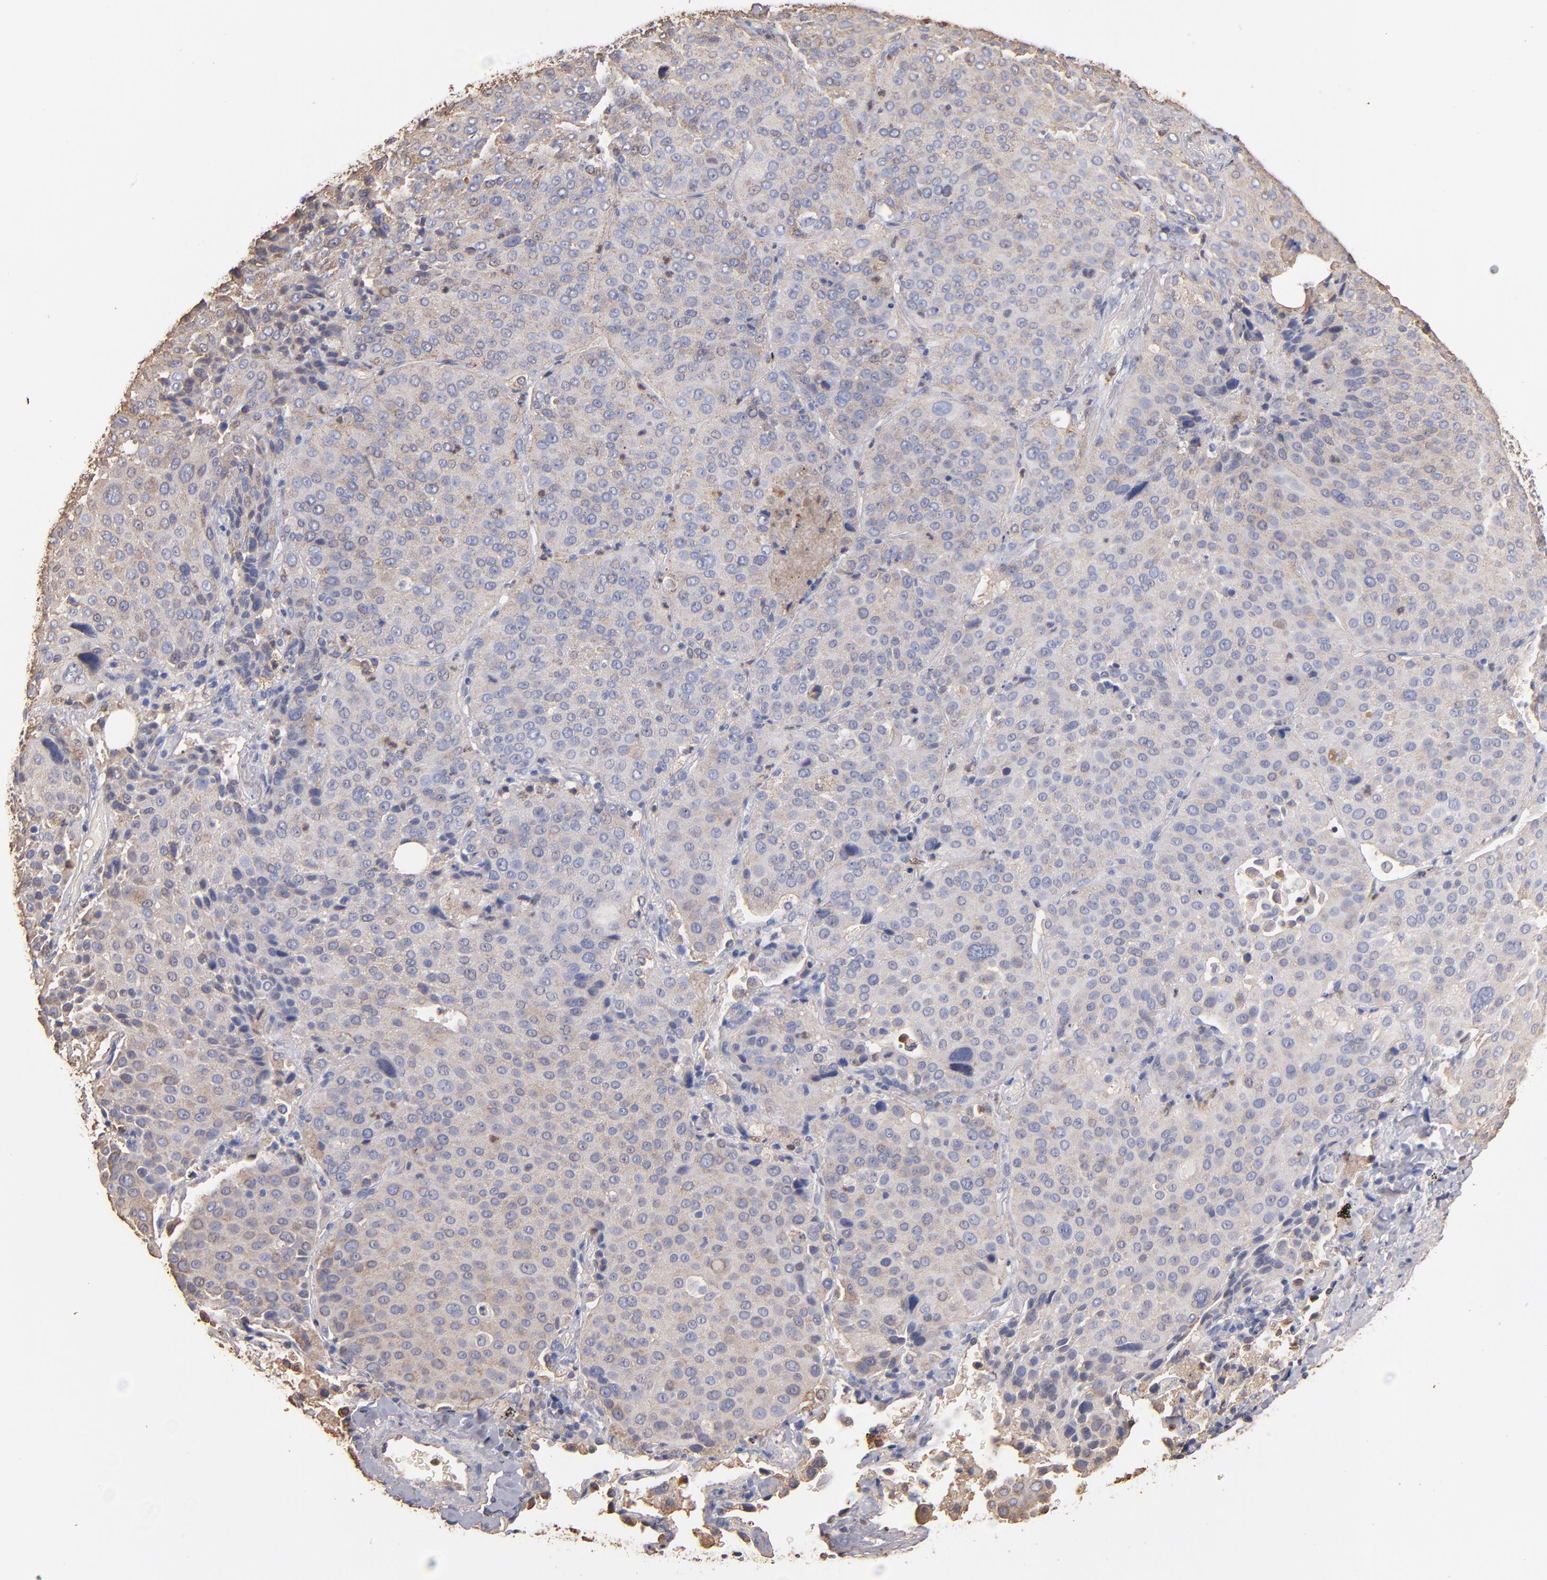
{"staining": {"intensity": "weak", "quantity": ">75%", "location": "cytoplasmic/membranous"}, "tissue": "lung cancer", "cell_type": "Tumor cells", "image_type": "cancer", "snomed": [{"axis": "morphology", "description": "Squamous cell carcinoma, NOS"}, {"axis": "topography", "description": "Lung"}], "caption": "A low amount of weak cytoplasmic/membranous expression is present in about >75% of tumor cells in lung cancer tissue.", "gene": "RO60", "patient": {"sex": "male", "age": 54}}